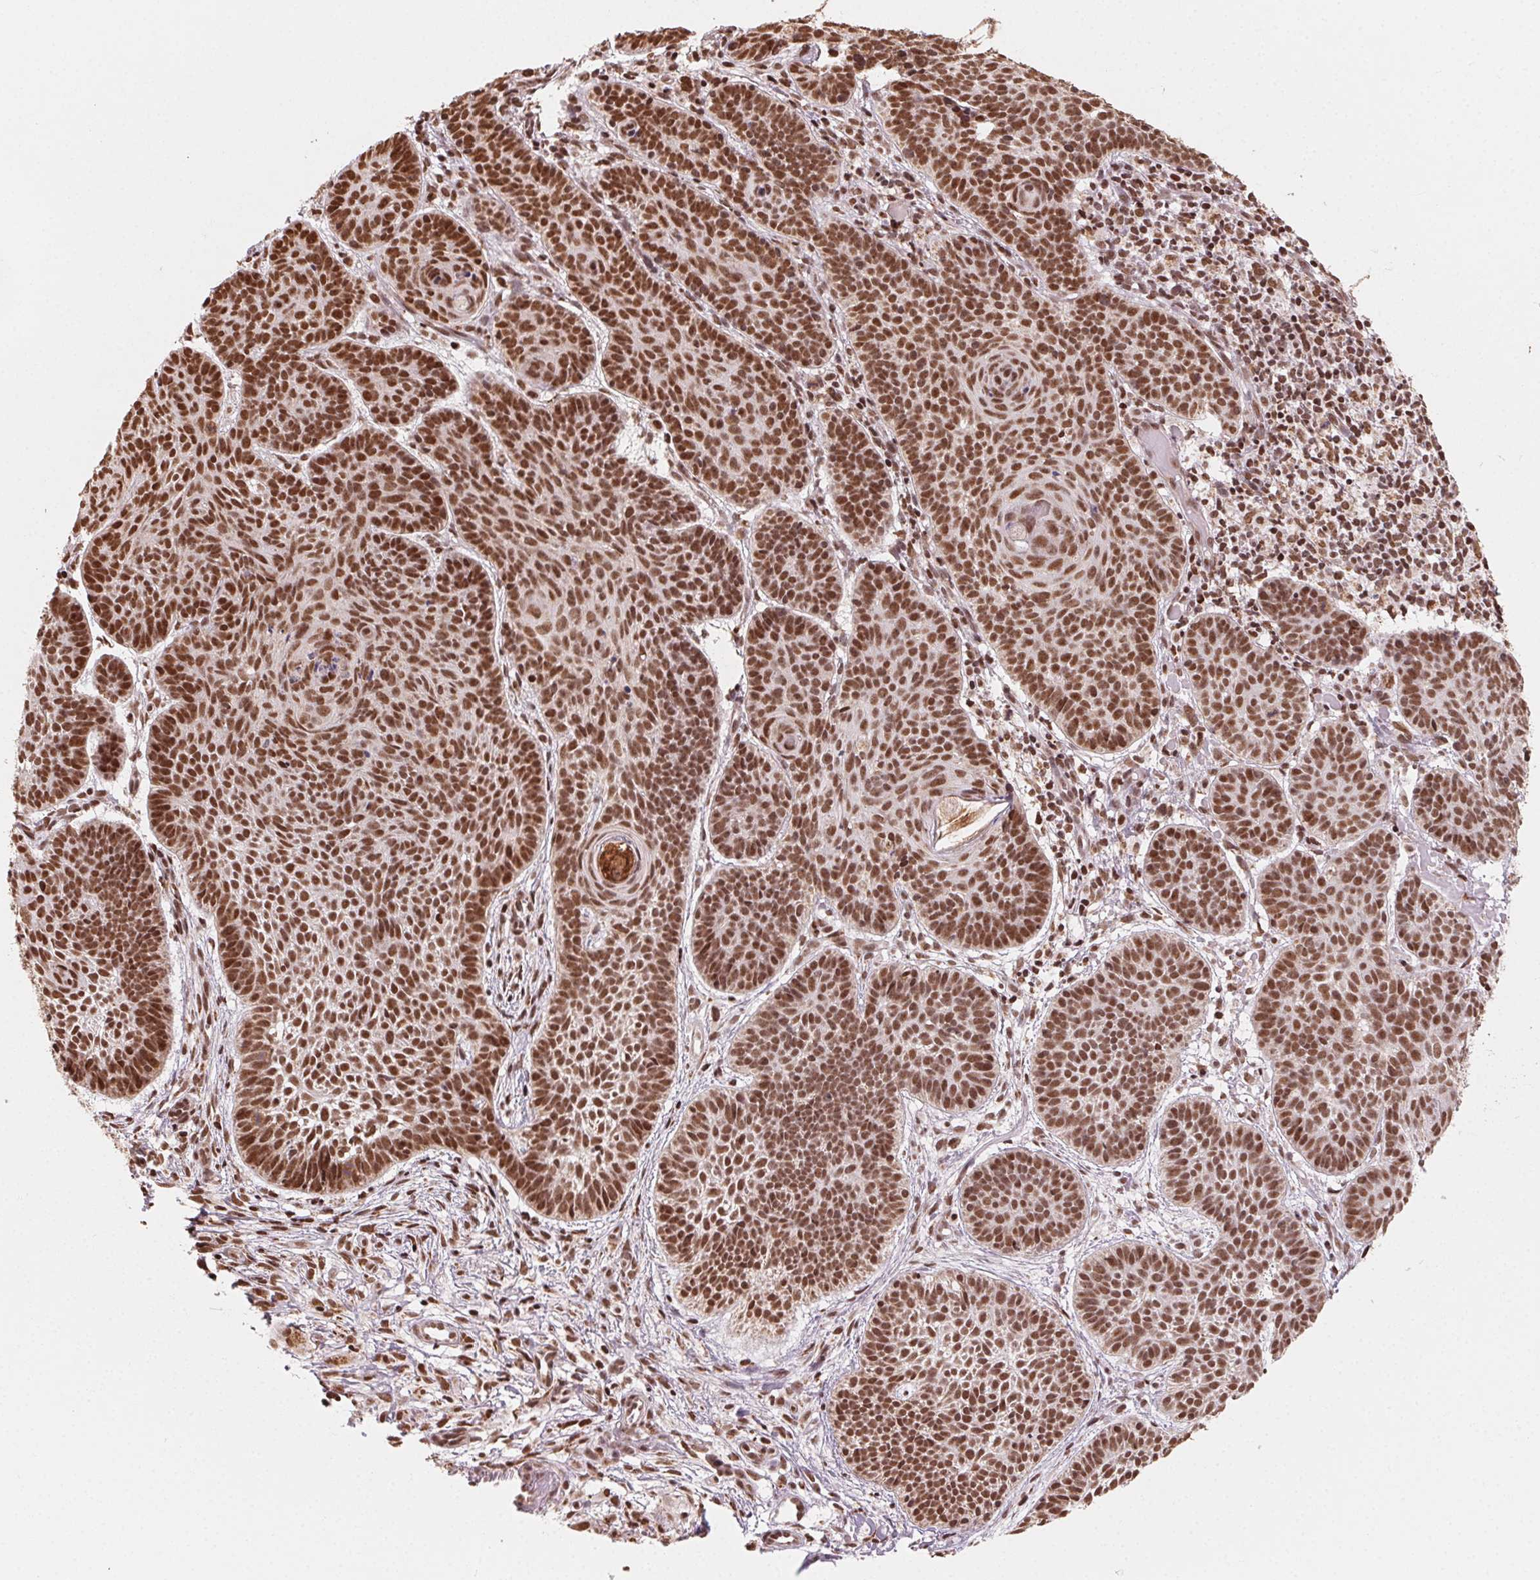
{"staining": {"intensity": "strong", "quantity": ">75%", "location": "nuclear"}, "tissue": "skin cancer", "cell_type": "Tumor cells", "image_type": "cancer", "snomed": [{"axis": "morphology", "description": "Basal cell carcinoma"}, {"axis": "topography", "description": "Skin"}], "caption": "Immunohistochemical staining of skin basal cell carcinoma shows high levels of strong nuclear positivity in about >75% of tumor cells.", "gene": "TOPORS", "patient": {"sex": "male", "age": 72}}